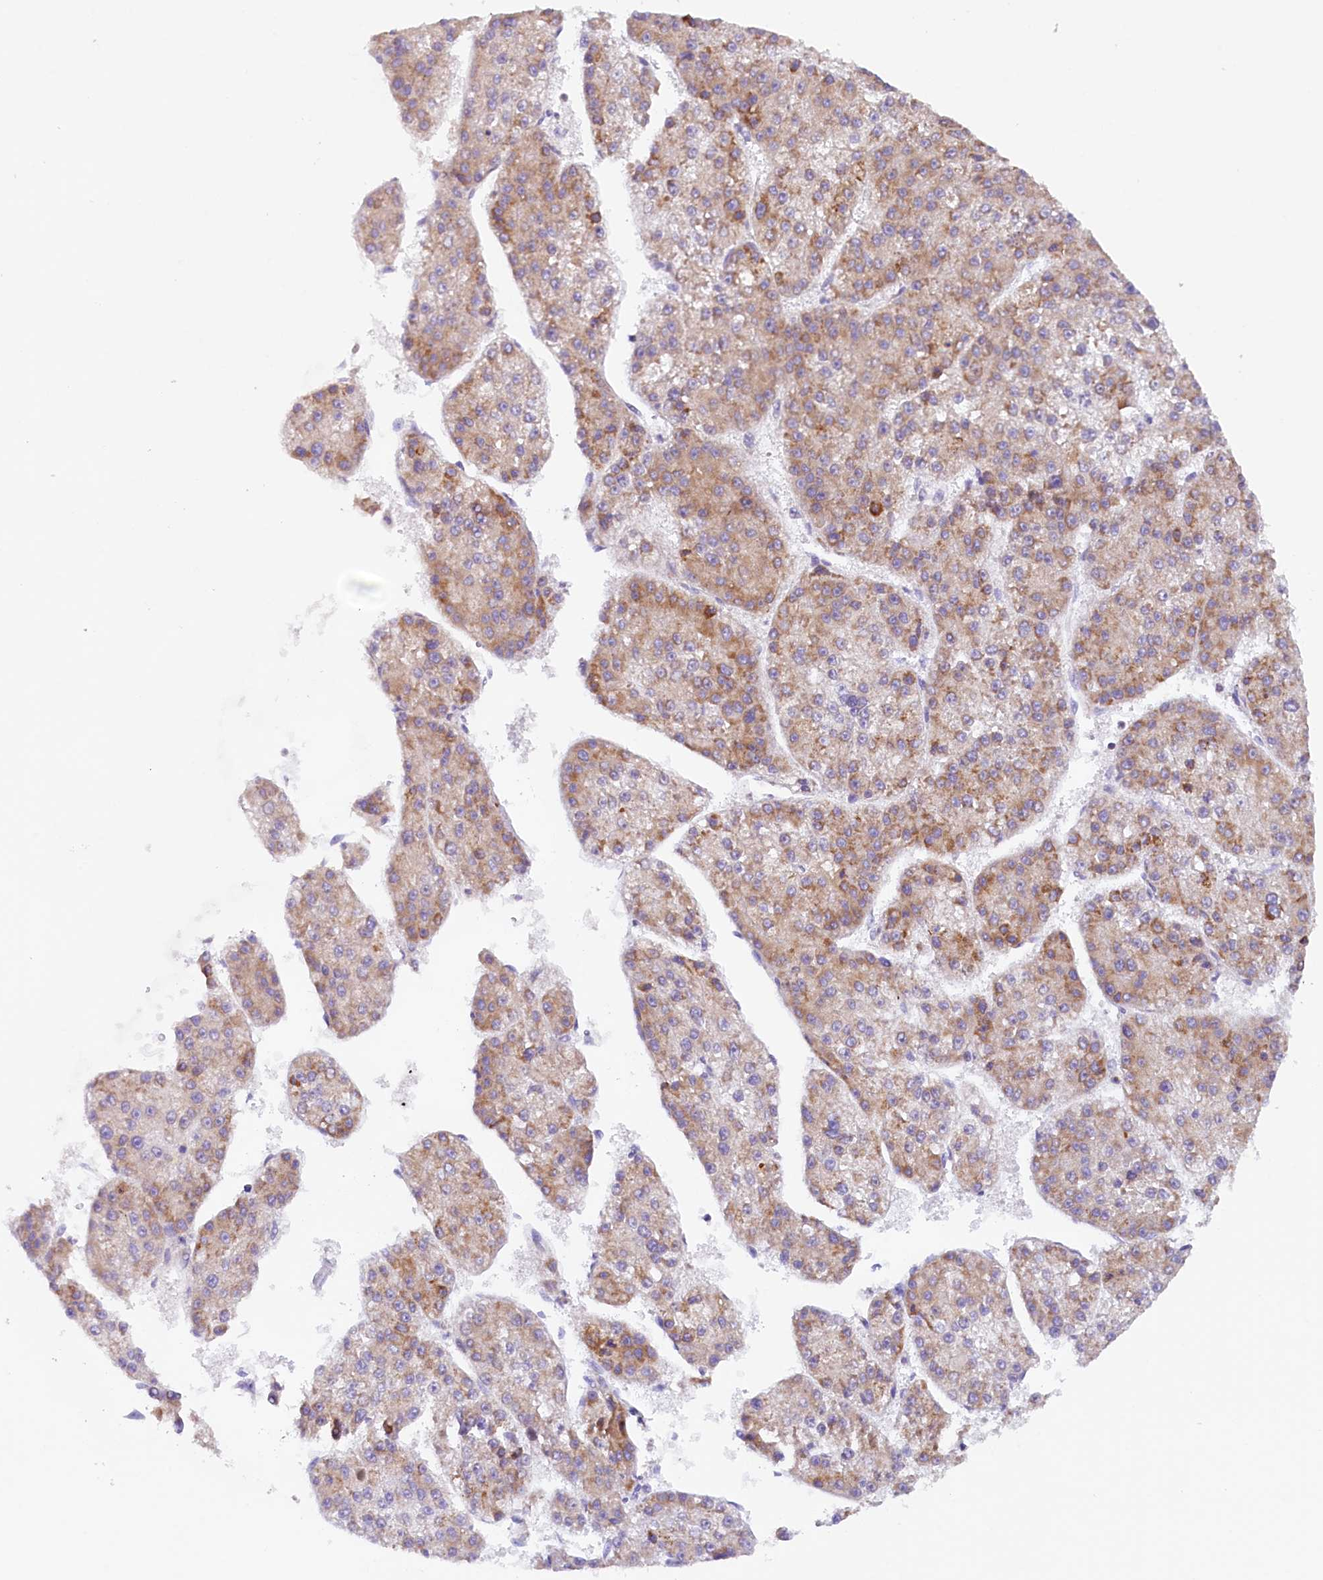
{"staining": {"intensity": "moderate", "quantity": "25%-75%", "location": "cytoplasmic/membranous"}, "tissue": "liver cancer", "cell_type": "Tumor cells", "image_type": "cancer", "snomed": [{"axis": "morphology", "description": "Carcinoma, Hepatocellular, NOS"}, {"axis": "topography", "description": "Liver"}], "caption": "Liver cancer was stained to show a protein in brown. There is medium levels of moderate cytoplasmic/membranous staining in about 25%-75% of tumor cells.", "gene": "SSC5D", "patient": {"sex": "female", "age": 73}}